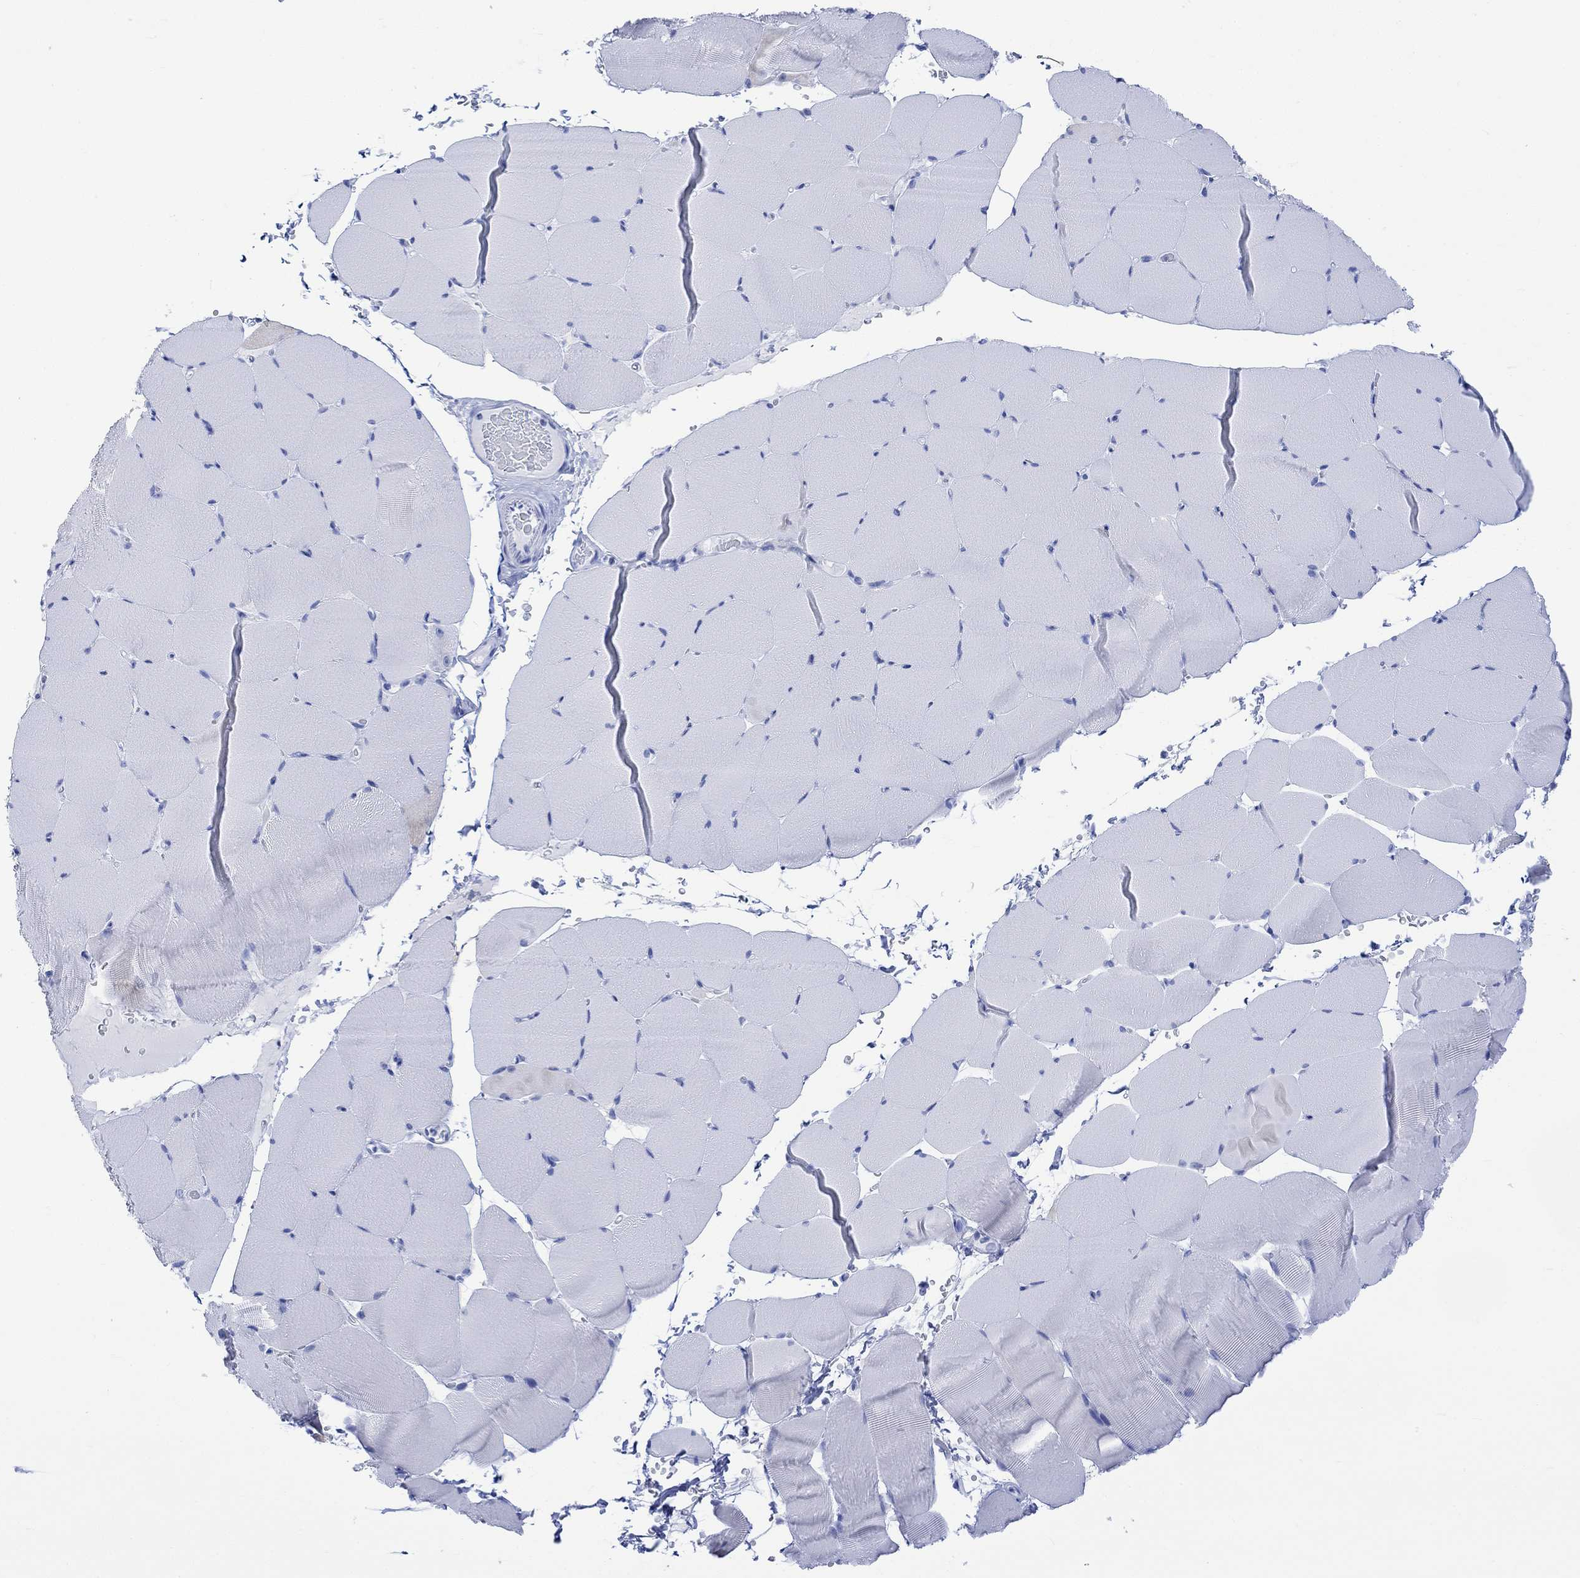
{"staining": {"intensity": "negative", "quantity": "none", "location": "none"}, "tissue": "skeletal muscle", "cell_type": "Myocytes", "image_type": "normal", "snomed": [{"axis": "morphology", "description": "Normal tissue, NOS"}, {"axis": "topography", "description": "Skeletal muscle"}], "caption": "Protein analysis of benign skeletal muscle reveals no significant positivity in myocytes. (Immunohistochemistry (ihc), brightfield microscopy, high magnification).", "gene": "CELF4", "patient": {"sex": "female", "age": 37}}